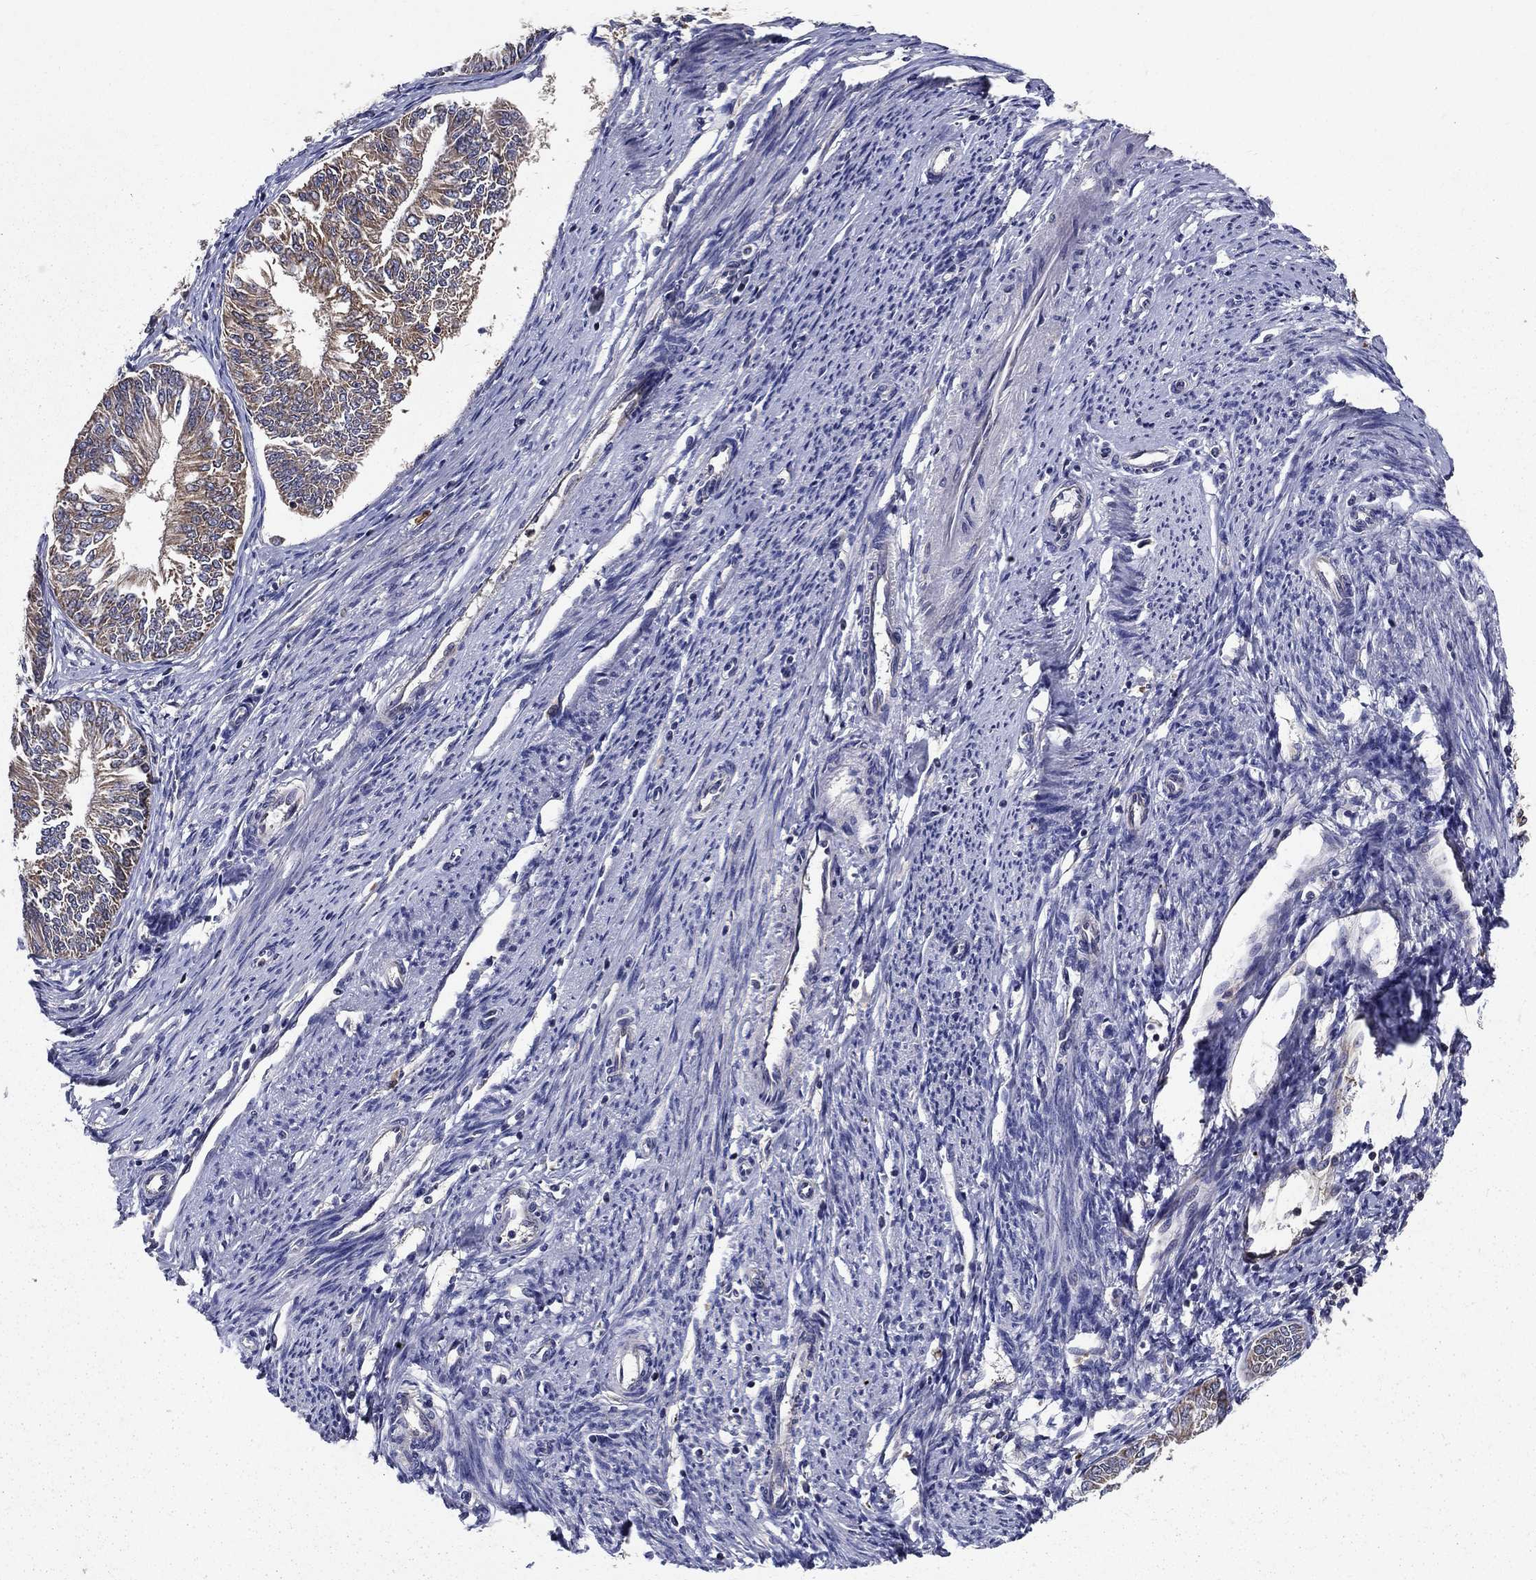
{"staining": {"intensity": "moderate", "quantity": ">75%", "location": "cytoplasmic/membranous"}, "tissue": "endometrial cancer", "cell_type": "Tumor cells", "image_type": "cancer", "snomed": [{"axis": "morphology", "description": "Adenocarcinoma, NOS"}, {"axis": "topography", "description": "Endometrium"}], "caption": "Adenocarcinoma (endometrial) stained with DAB IHC shows medium levels of moderate cytoplasmic/membranous expression in about >75% of tumor cells. The staining is performed using DAB (3,3'-diaminobenzidine) brown chromogen to label protein expression. The nuclei are counter-stained blue using hematoxylin.", "gene": "GLTP", "patient": {"sex": "female", "age": 58}}